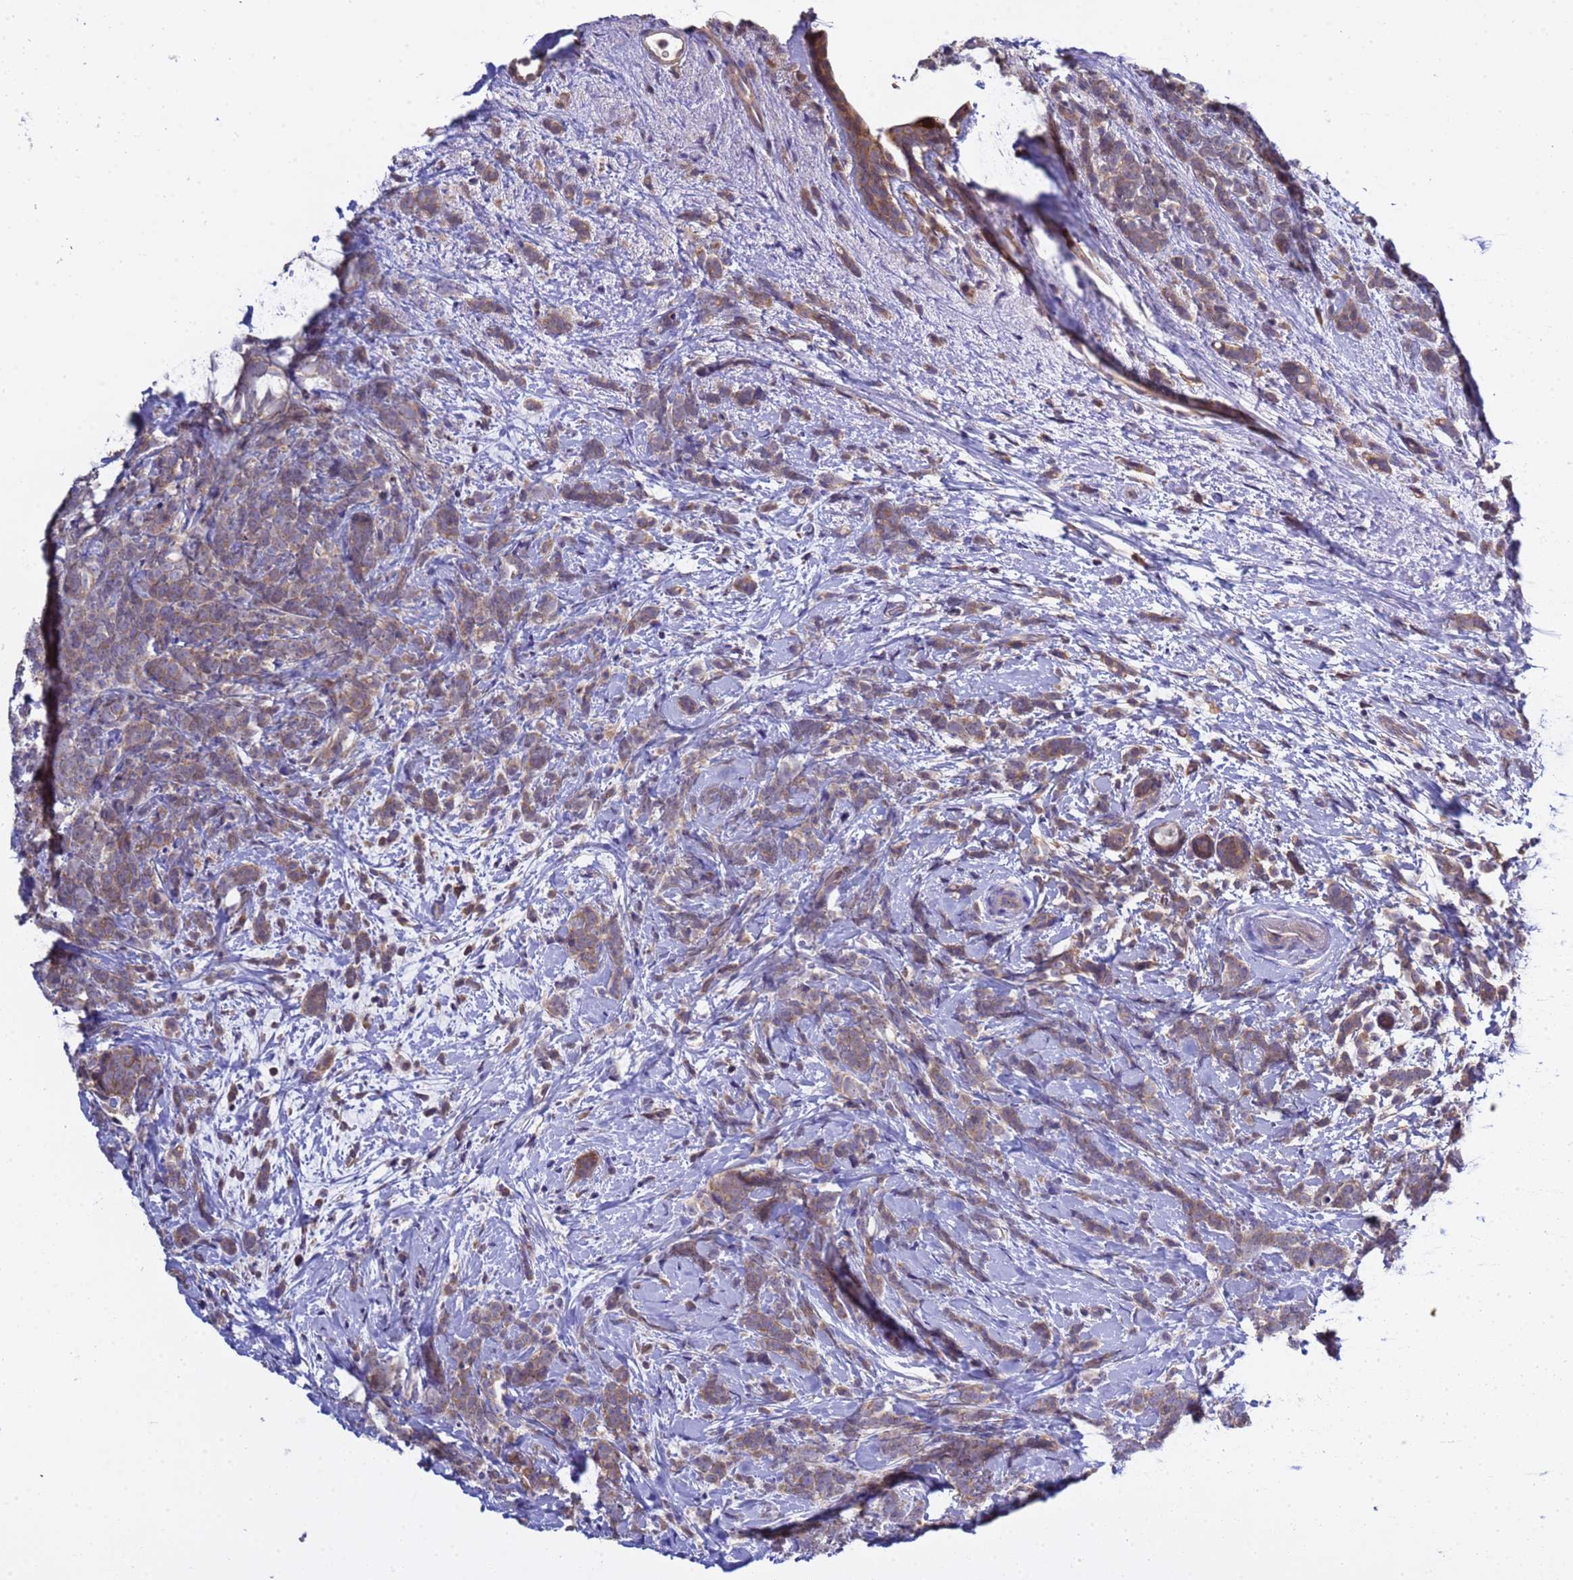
{"staining": {"intensity": "moderate", "quantity": ">75%", "location": "cytoplasmic/membranous"}, "tissue": "breast cancer", "cell_type": "Tumor cells", "image_type": "cancer", "snomed": [{"axis": "morphology", "description": "Lobular carcinoma"}, {"axis": "topography", "description": "Breast"}], "caption": "Moderate cytoplasmic/membranous expression for a protein is identified in approximately >75% of tumor cells of breast lobular carcinoma using IHC.", "gene": "ELMOD2", "patient": {"sex": "female", "age": 58}}